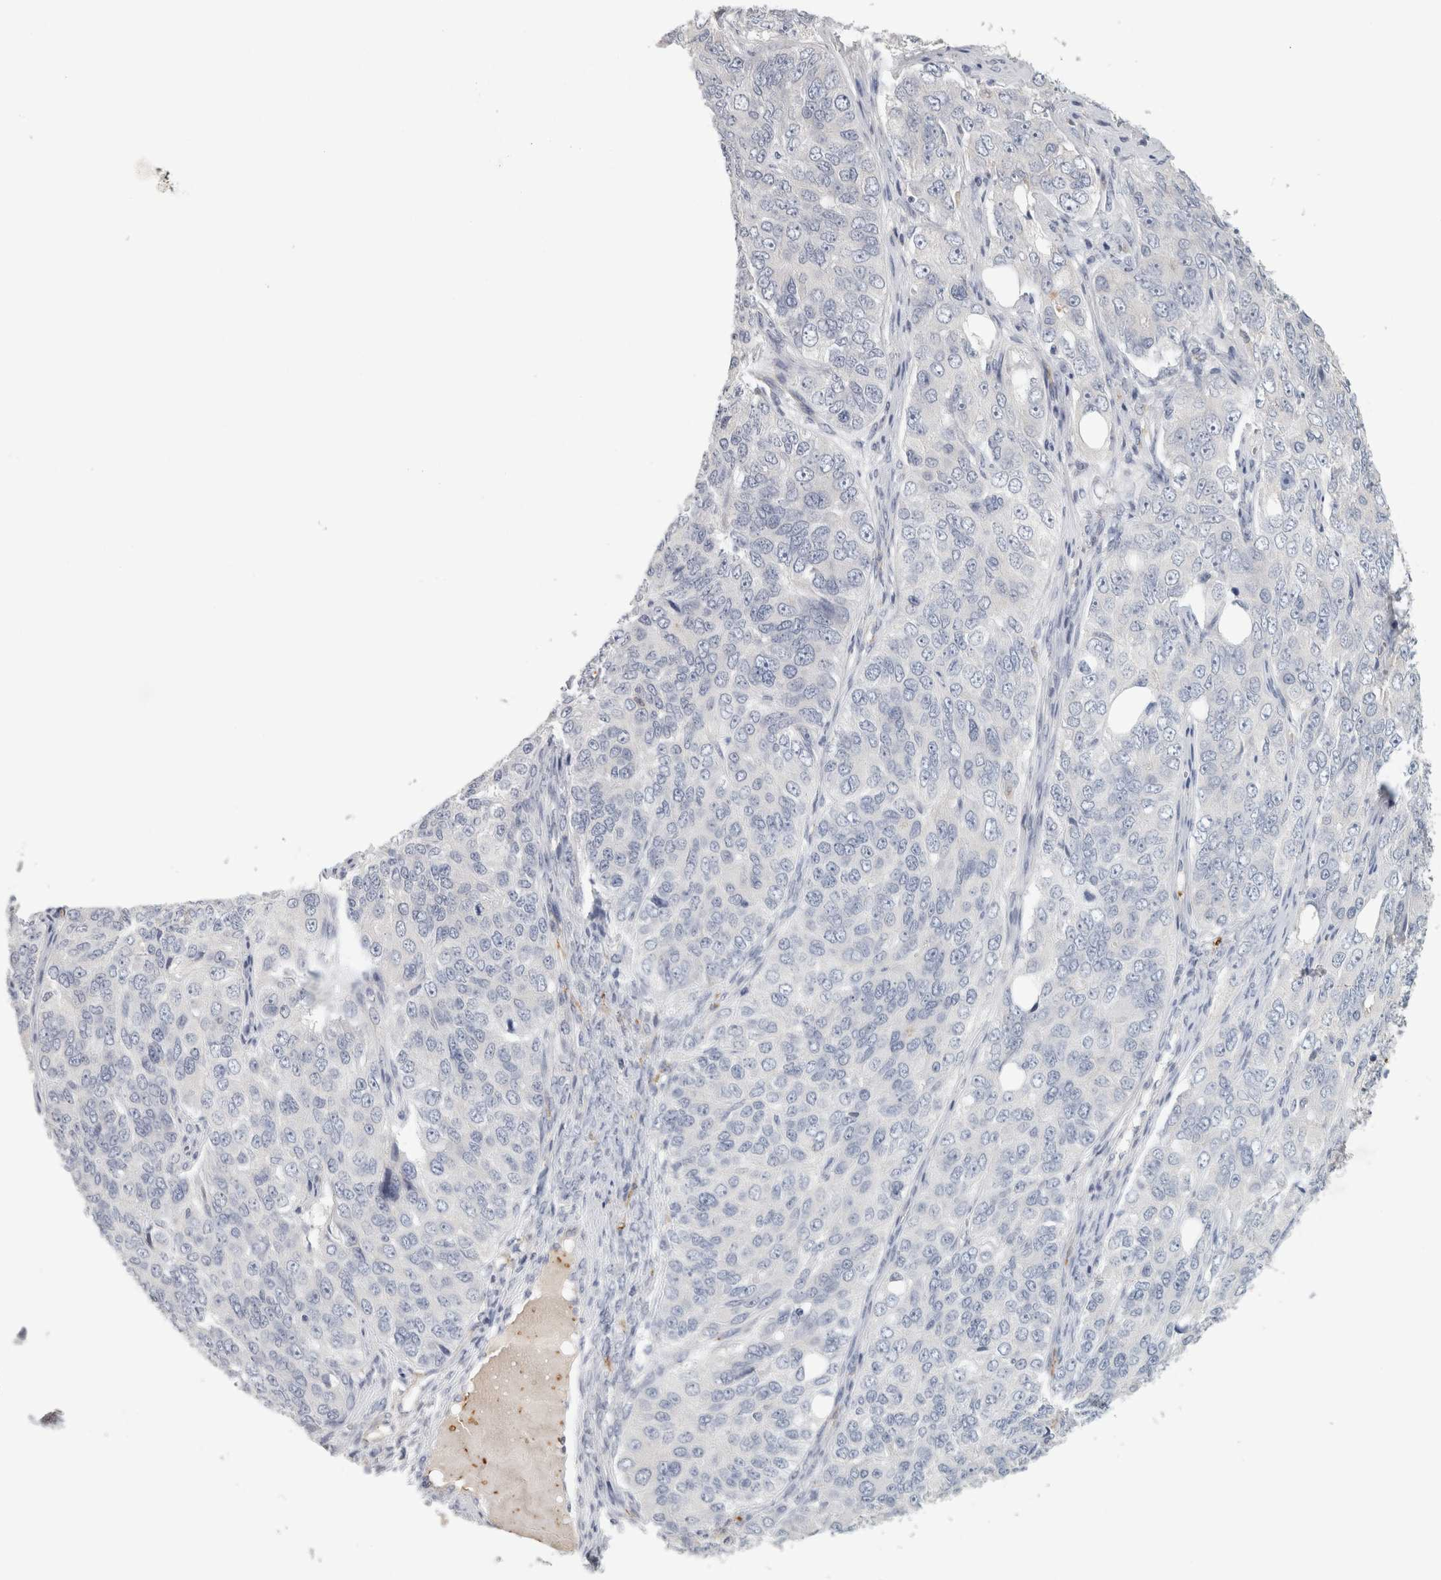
{"staining": {"intensity": "negative", "quantity": "none", "location": "none"}, "tissue": "ovarian cancer", "cell_type": "Tumor cells", "image_type": "cancer", "snomed": [{"axis": "morphology", "description": "Carcinoma, endometroid"}, {"axis": "topography", "description": "Ovary"}], "caption": "A histopathology image of human ovarian cancer is negative for staining in tumor cells.", "gene": "CD36", "patient": {"sex": "female", "age": 51}}